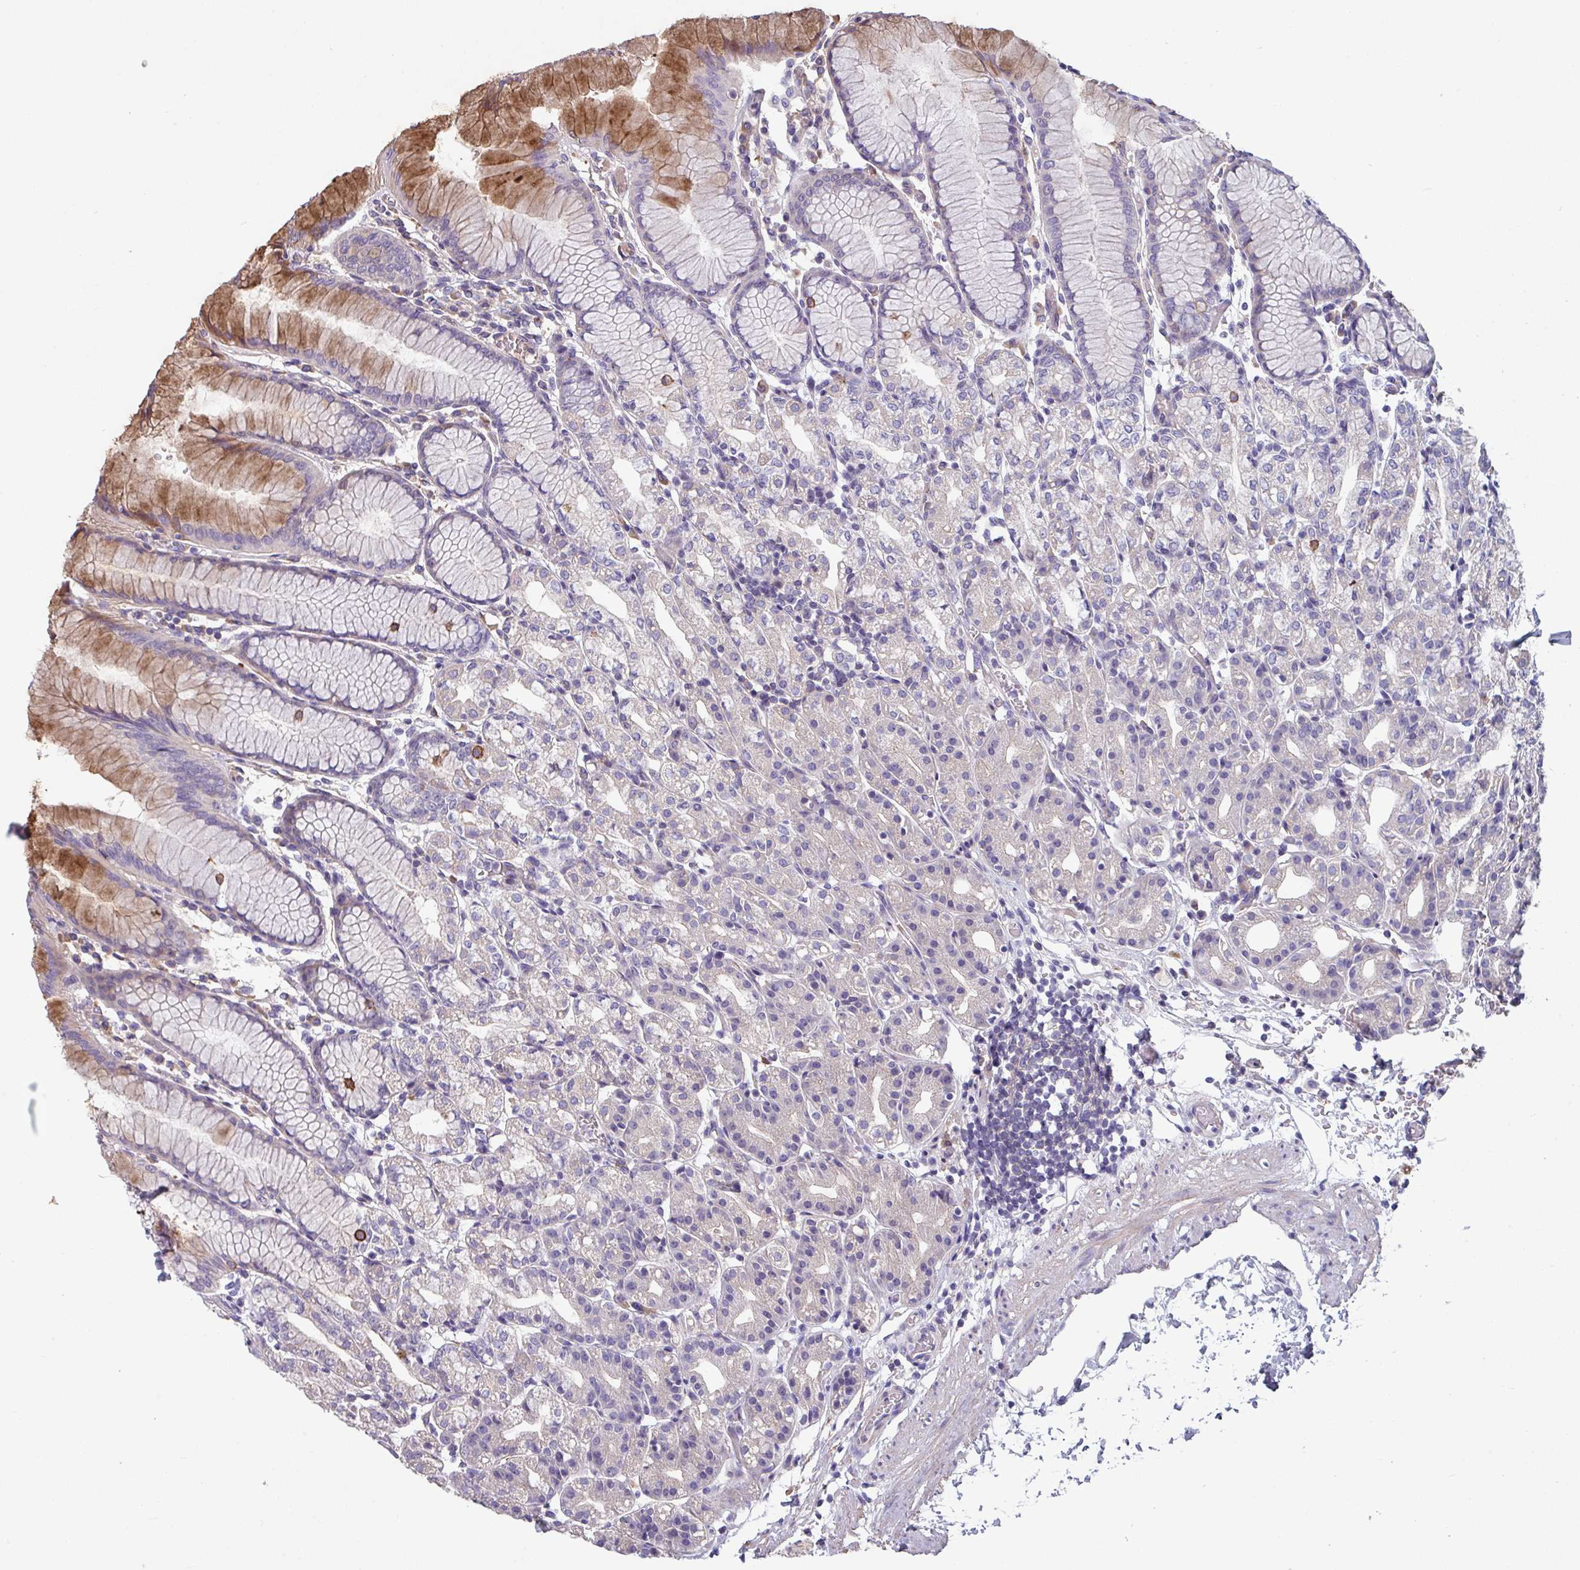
{"staining": {"intensity": "moderate", "quantity": "<25%", "location": "cytoplasmic/membranous"}, "tissue": "stomach", "cell_type": "Glandular cells", "image_type": "normal", "snomed": [{"axis": "morphology", "description": "Normal tissue, NOS"}, {"axis": "topography", "description": "Stomach"}], "caption": "Unremarkable stomach demonstrates moderate cytoplasmic/membranous expression in about <25% of glandular cells Immunohistochemistry (ihc) stains the protein in brown and the nuclei are stained blue..", "gene": "TMEM132A", "patient": {"sex": "female", "age": 57}}